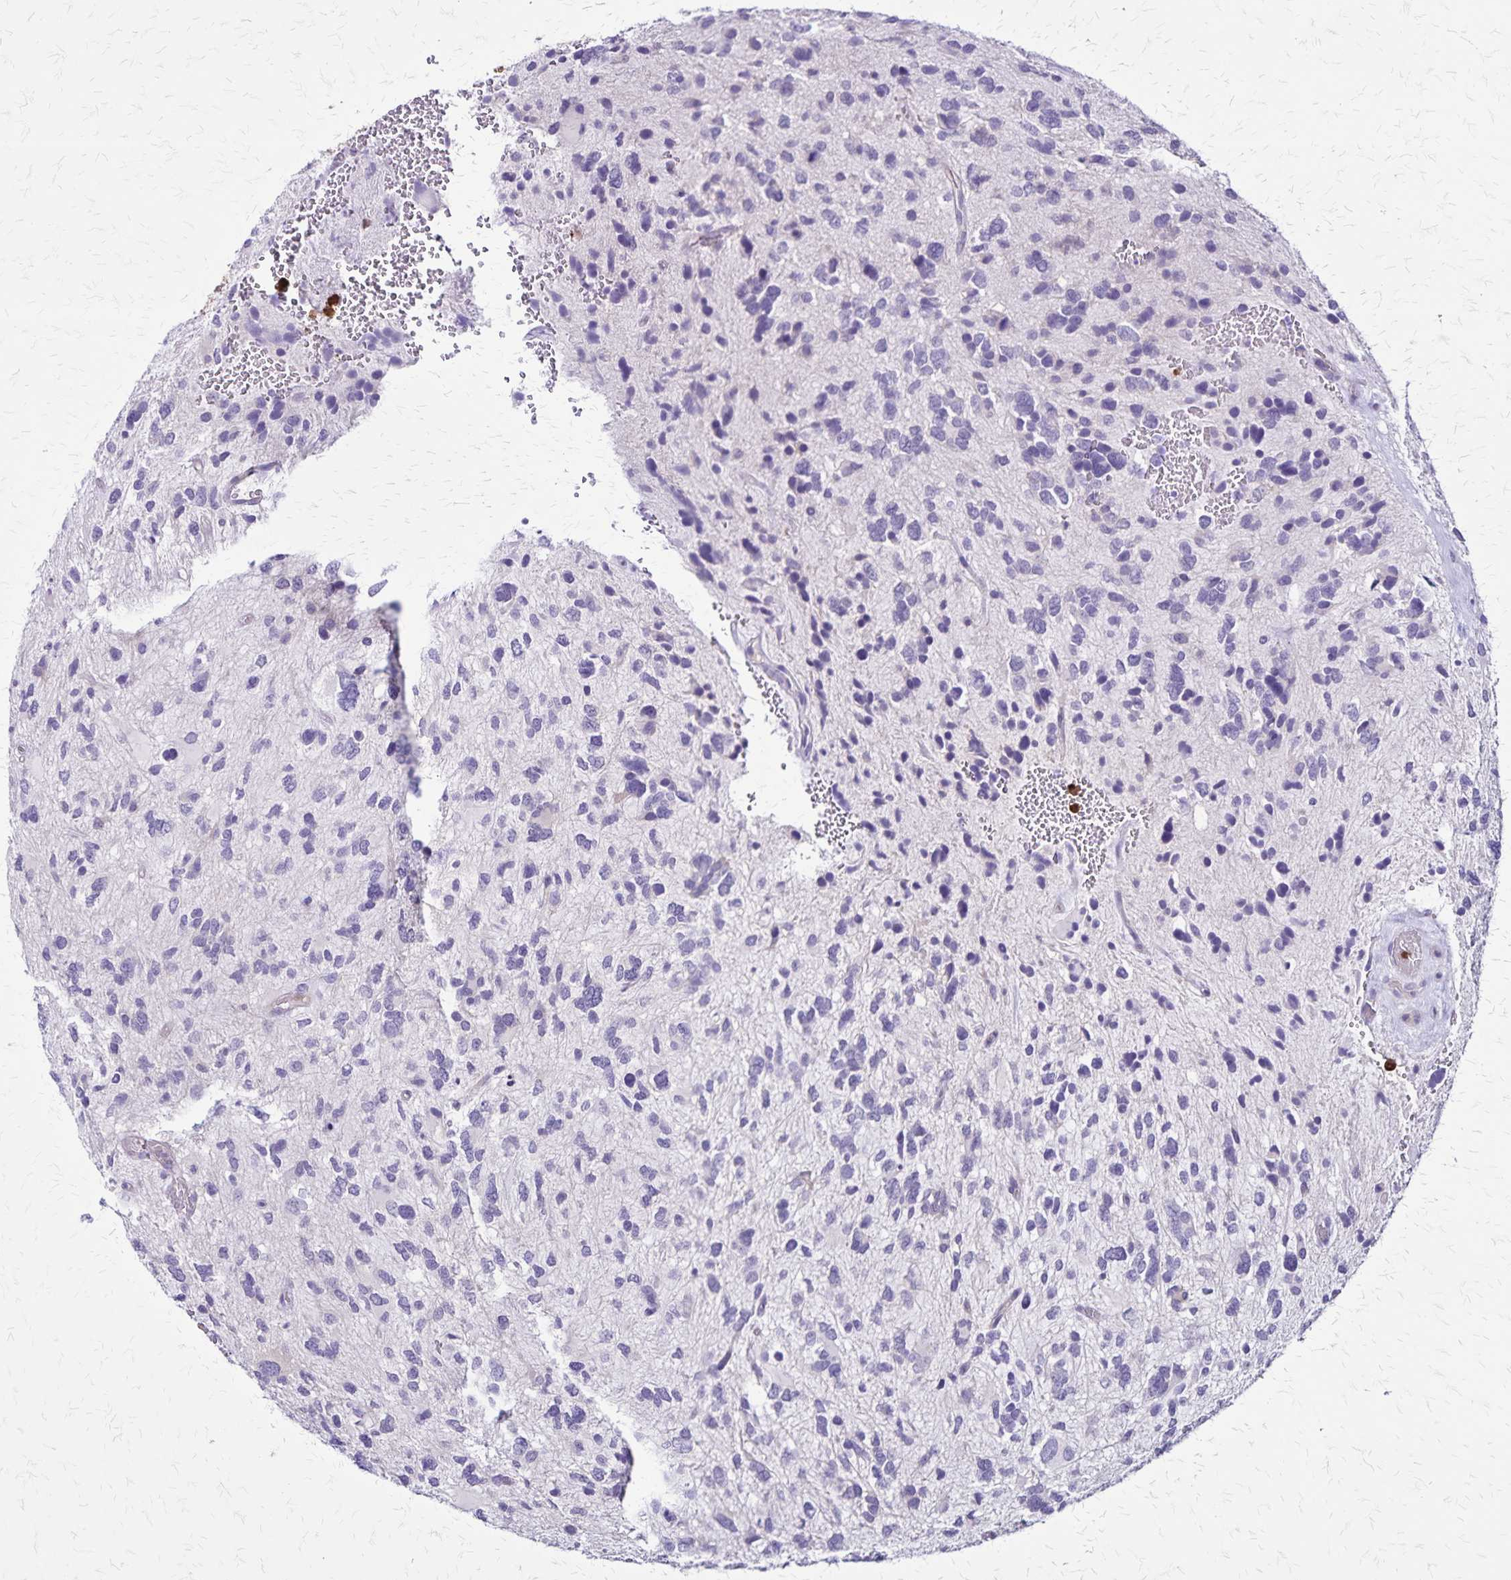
{"staining": {"intensity": "negative", "quantity": "none", "location": "none"}, "tissue": "glioma", "cell_type": "Tumor cells", "image_type": "cancer", "snomed": [{"axis": "morphology", "description": "Glioma, malignant, High grade"}, {"axis": "topography", "description": "Brain"}], "caption": "A micrograph of human malignant glioma (high-grade) is negative for staining in tumor cells.", "gene": "ULBP3", "patient": {"sex": "female", "age": 11}}